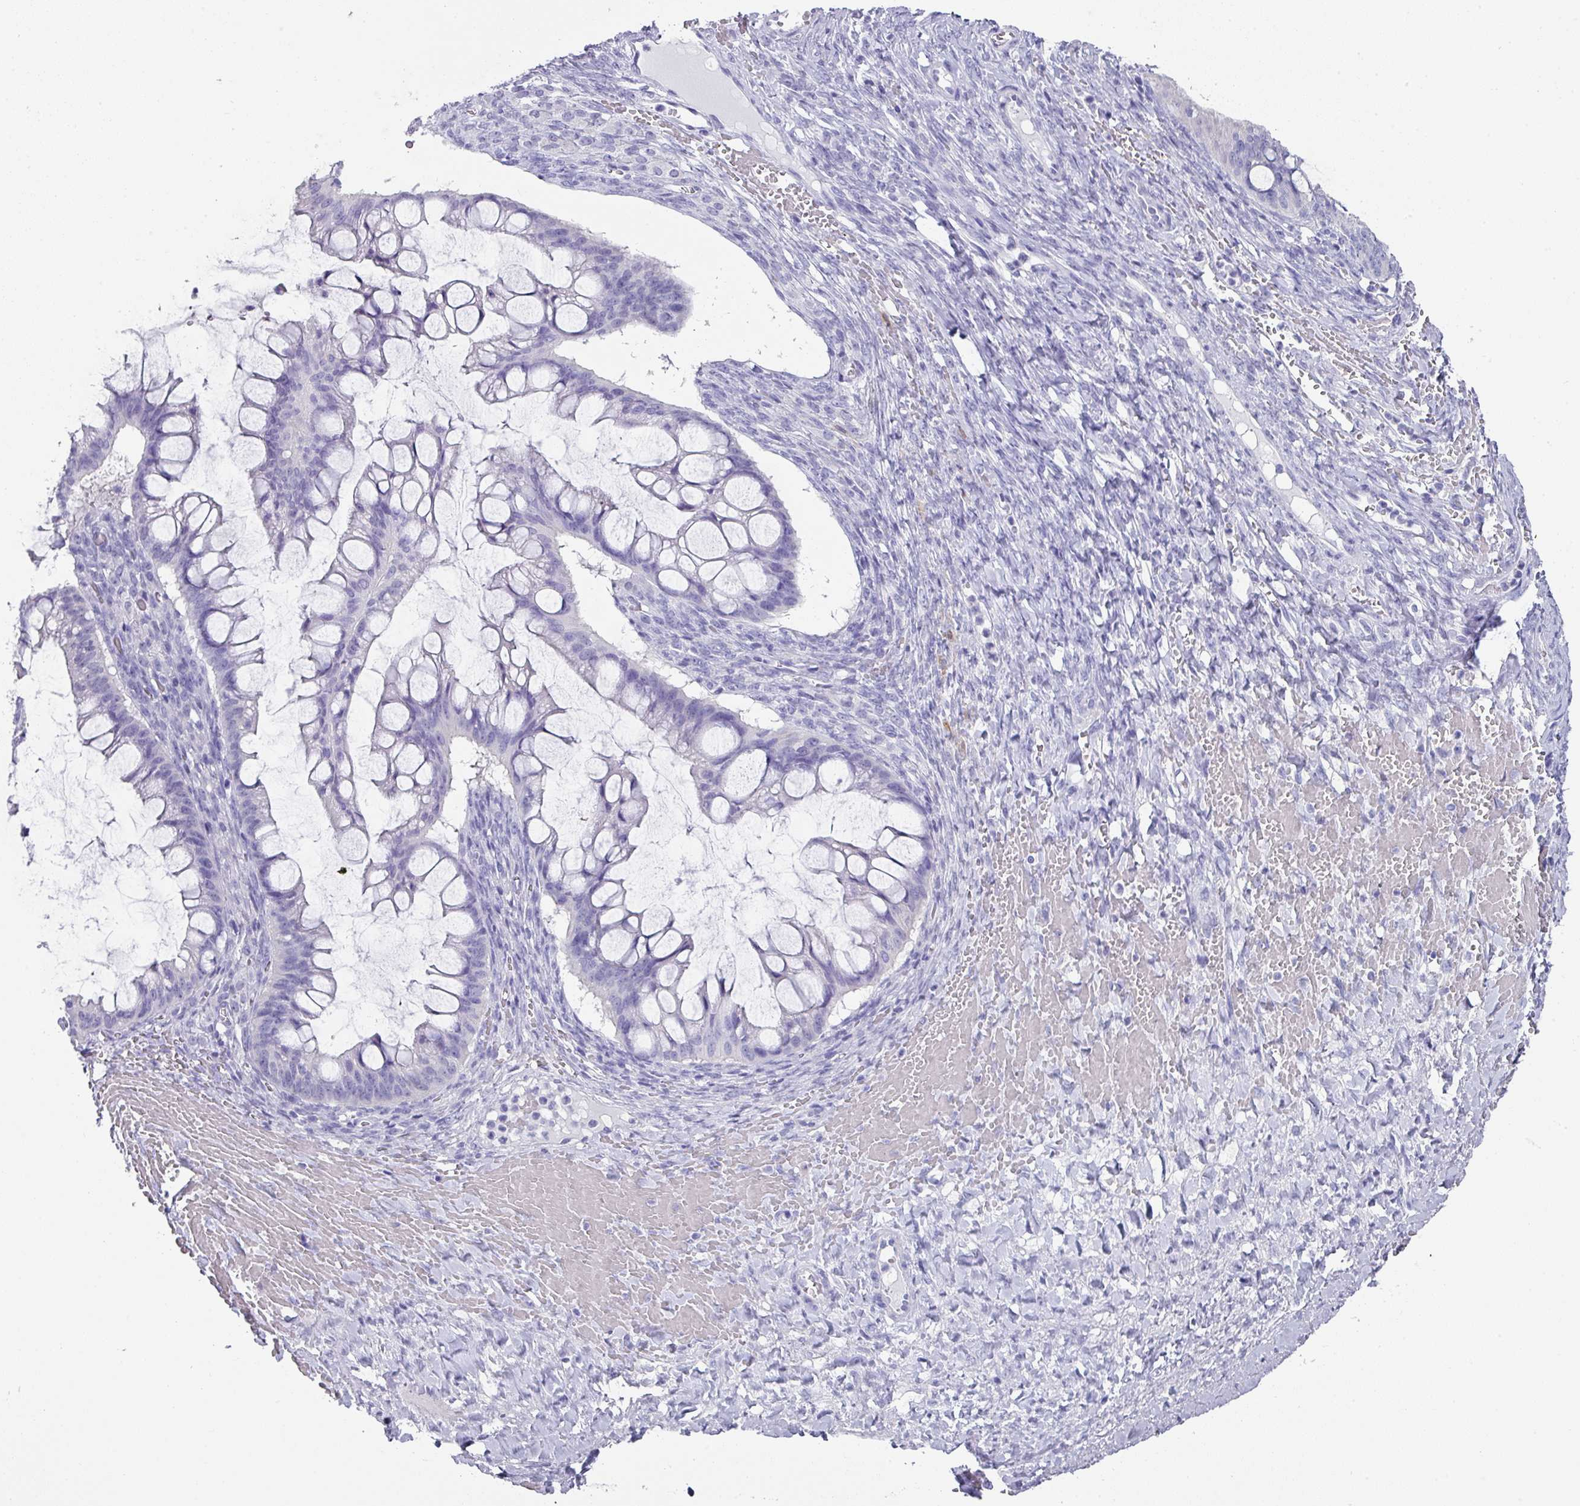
{"staining": {"intensity": "negative", "quantity": "none", "location": "none"}, "tissue": "ovarian cancer", "cell_type": "Tumor cells", "image_type": "cancer", "snomed": [{"axis": "morphology", "description": "Cystadenocarcinoma, mucinous, NOS"}, {"axis": "topography", "description": "Ovary"}], "caption": "DAB (3,3'-diaminobenzidine) immunohistochemical staining of ovarian cancer (mucinous cystadenocarcinoma) exhibits no significant staining in tumor cells. (DAB IHC, high magnification).", "gene": "PEX10", "patient": {"sex": "female", "age": 73}}